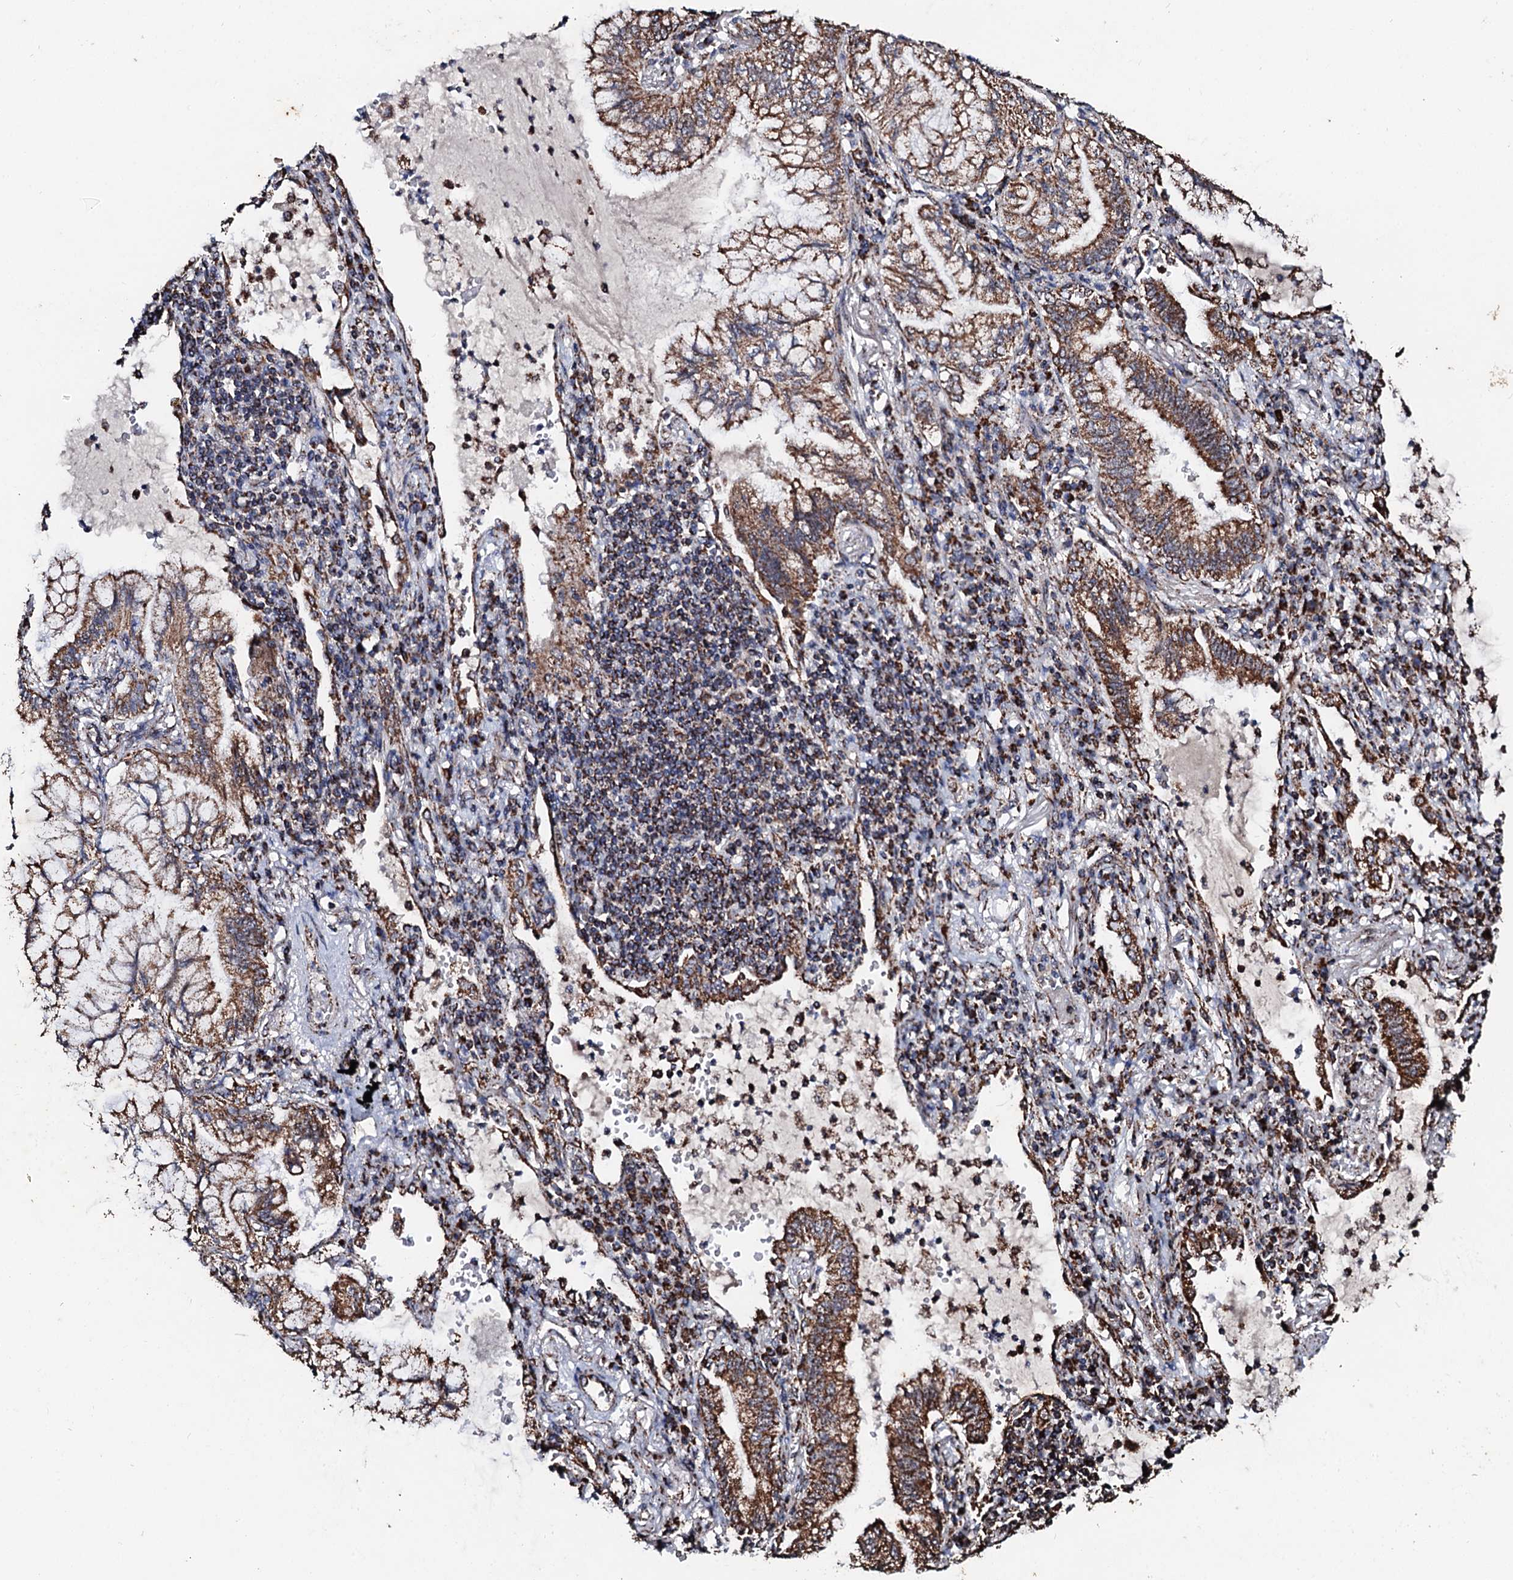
{"staining": {"intensity": "moderate", "quantity": ">75%", "location": "cytoplasmic/membranous"}, "tissue": "lung cancer", "cell_type": "Tumor cells", "image_type": "cancer", "snomed": [{"axis": "morphology", "description": "Adenocarcinoma, NOS"}, {"axis": "topography", "description": "Lung"}], "caption": "A brown stain labels moderate cytoplasmic/membranous positivity of a protein in human lung adenocarcinoma tumor cells. (DAB (3,3'-diaminobenzidine) IHC with brightfield microscopy, high magnification).", "gene": "SECISBP2L", "patient": {"sex": "female", "age": 70}}